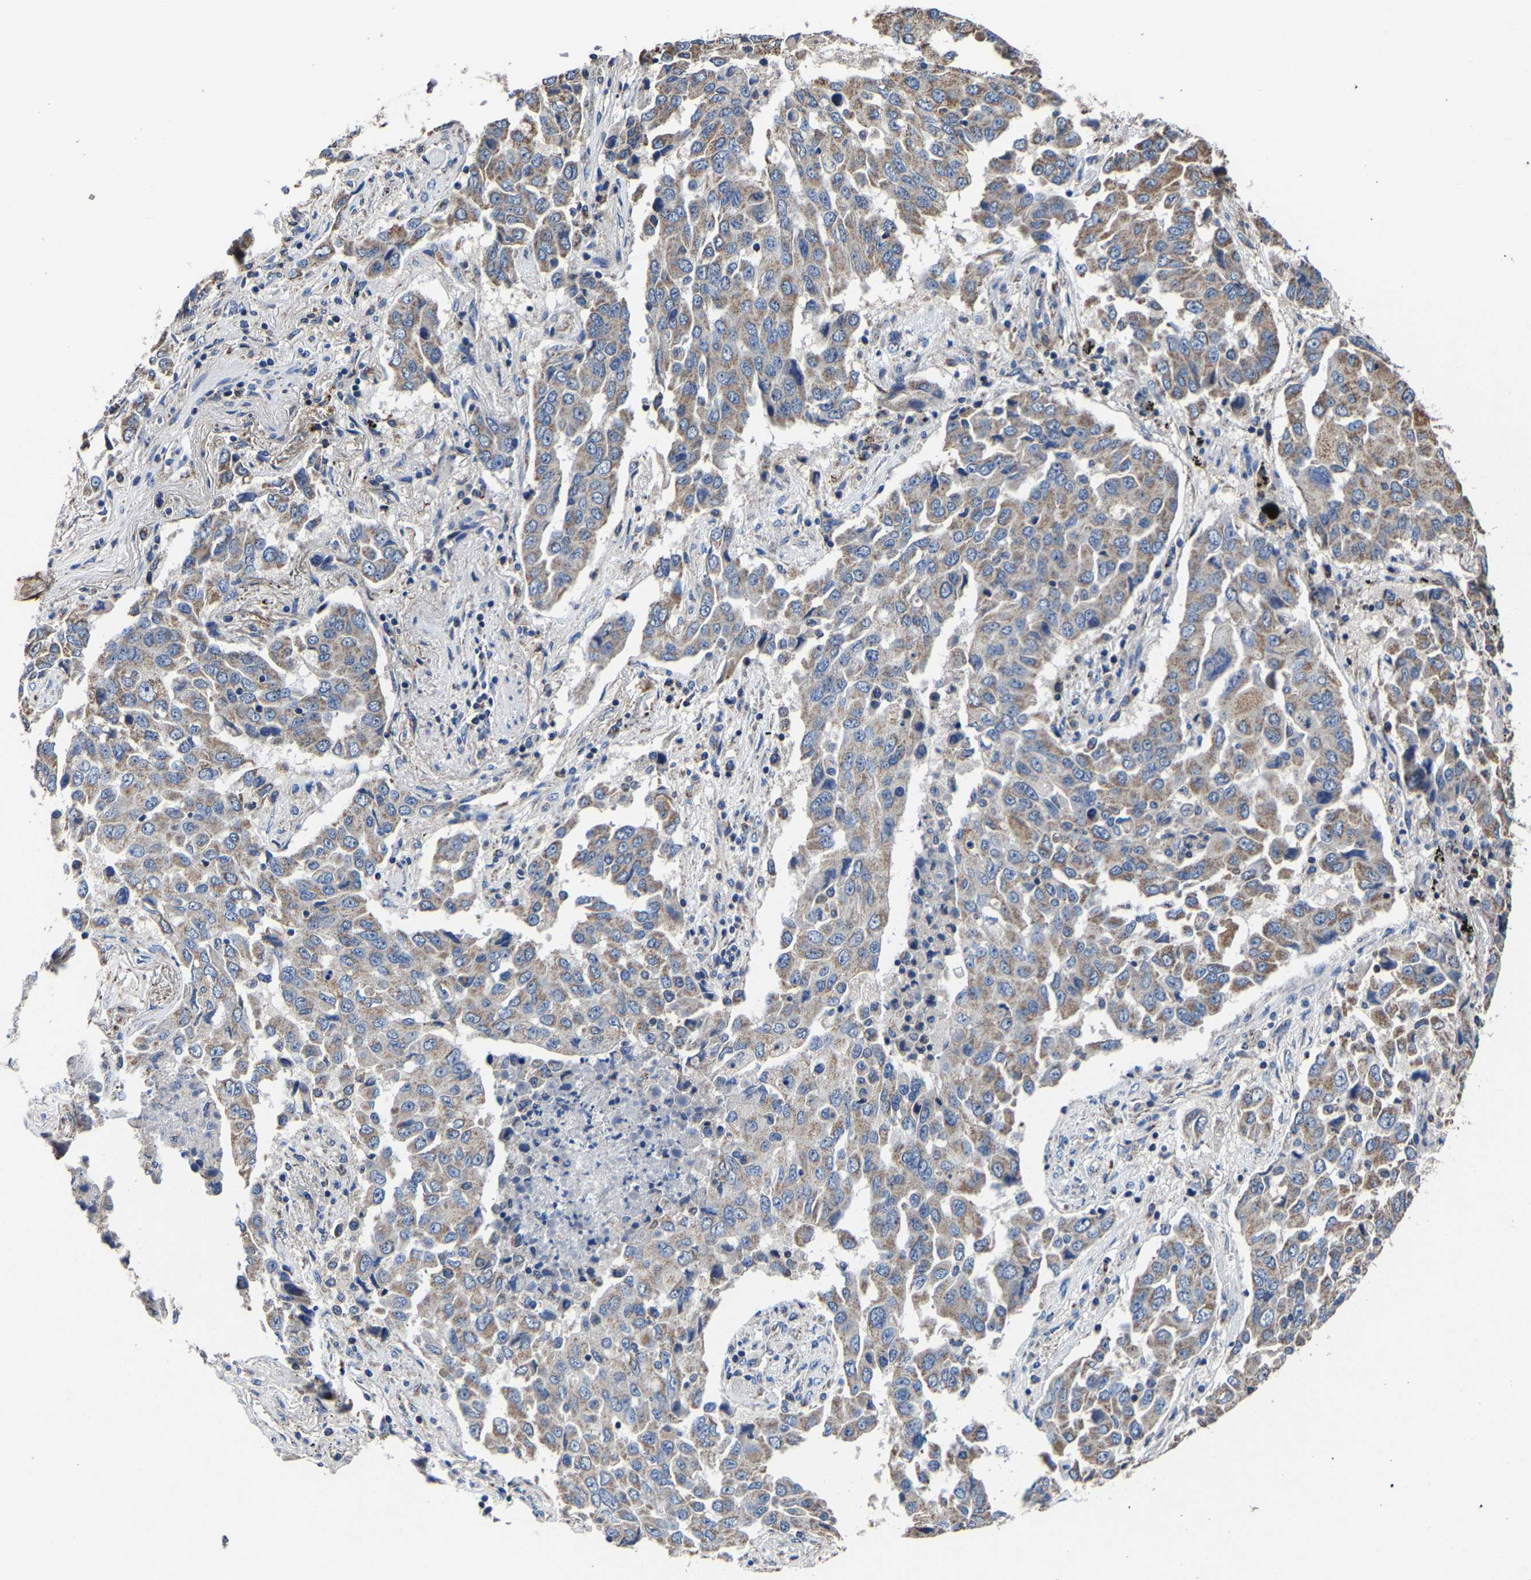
{"staining": {"intensity": "weak", "quantity": ">75%", "location": "cytoplasmic/membranous"}, "tissue": "lung cancer", "cell_type": "Tumor cells", "image_type": "cancer", "snomed": [{"axis": "morphology", "description": "Adenocarcinoma, NOS"}, {"axis": "topography", "description": "Lung"}], "caption": "Weak cytoplasmic/membranous protein positivity is seen in approximately >75% of tumor cells in lung adenocarcinoma.", "gene": "ZCCHC7", "patient": {"sex": "female", "age": 65}}